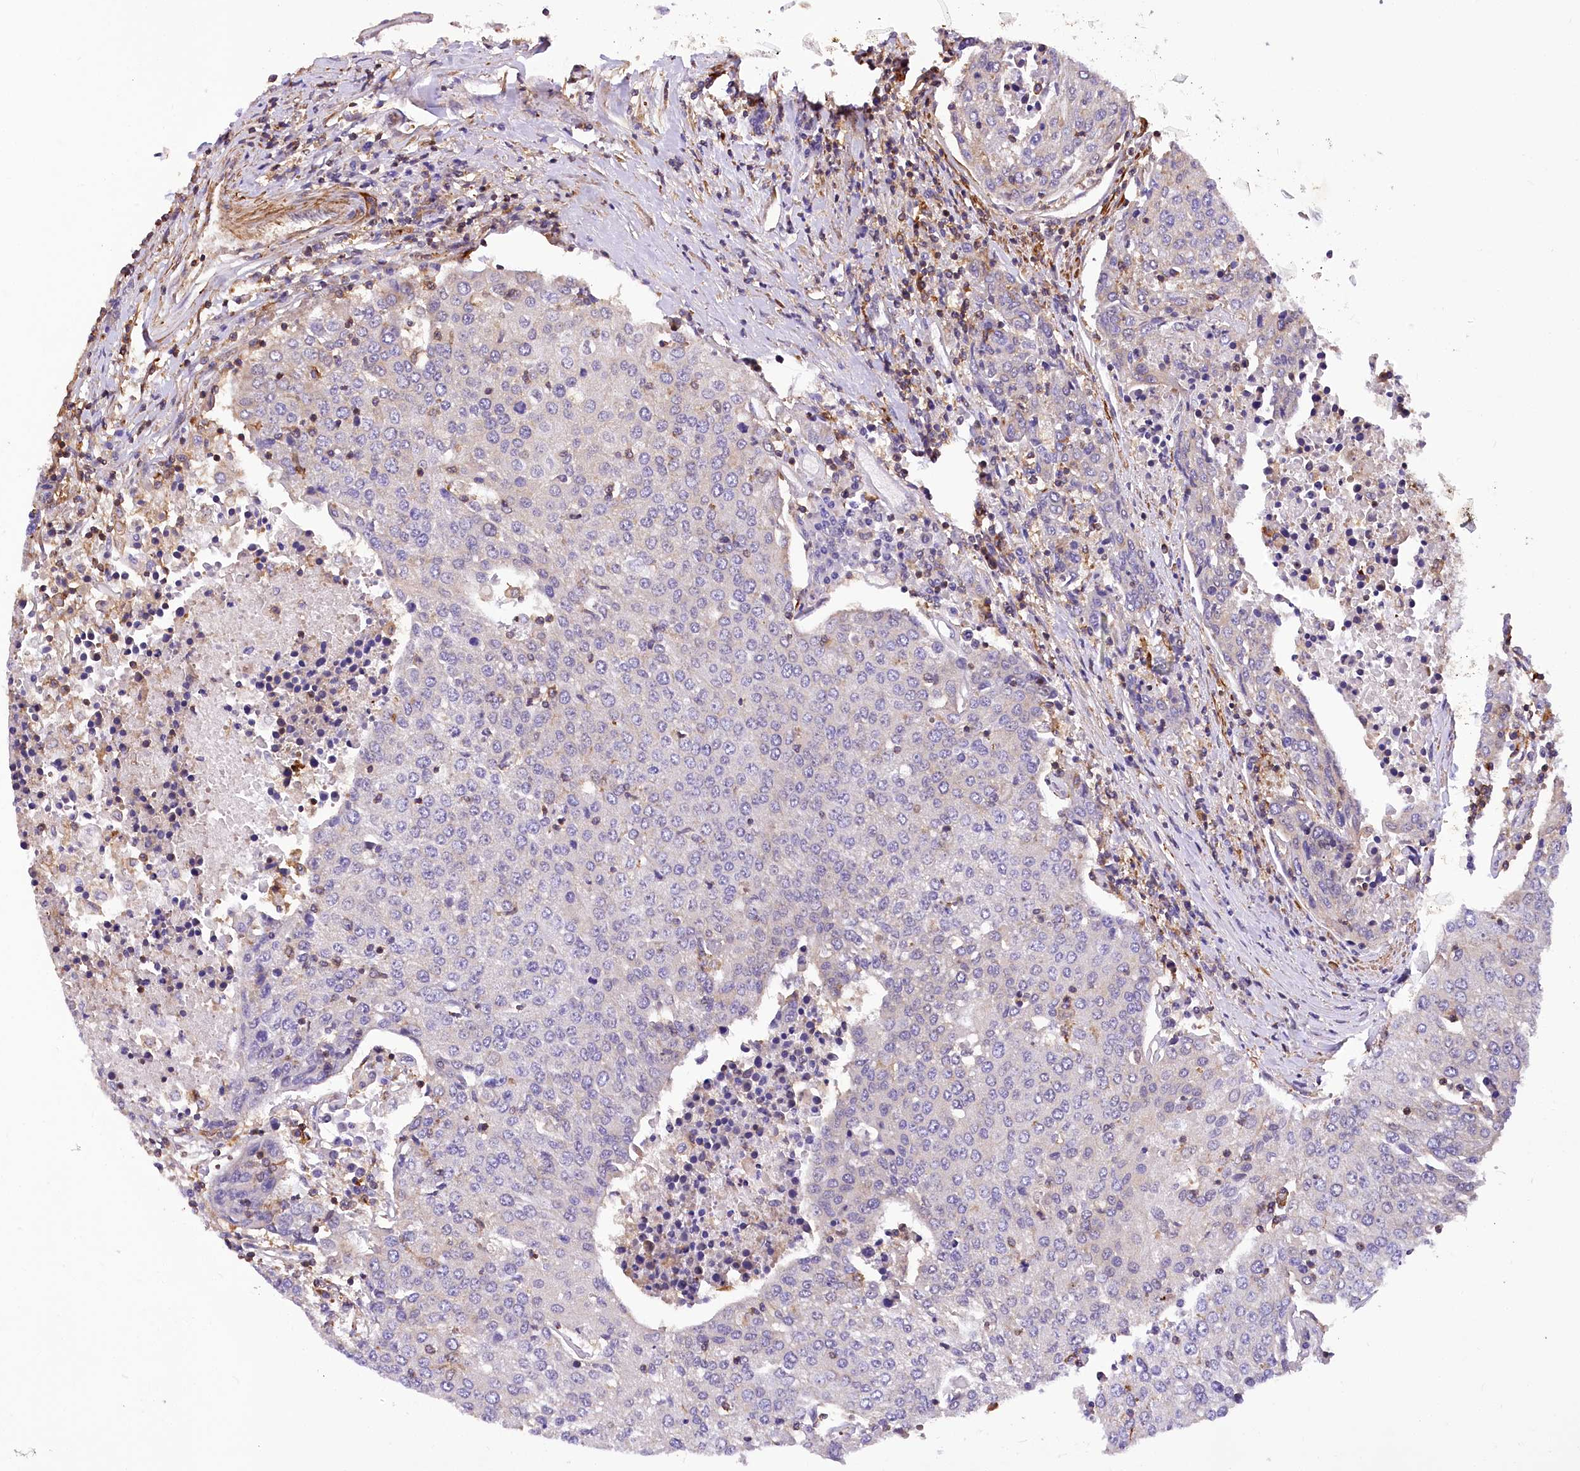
{"staining": {"intensity": "negative", "quantity": "none", "location": "none"}, "tissue": "urothelial cancer", "cell_type": "Tumor cells", "image_type": "cancer", "snomed": [{"axis": "morphology", "description": "Urothelial carcinoma, High grade"}, {"axis": "topography", "description": "Urinary bladder"}], "caption": "The immunohistochemistry (IHC) micrograph has no significant positivity in tumor cells of urothelial cancer tissue. Nuclei are stained in blue.", "gene": "DPP3", "patient": {"sex": "female", "age": 85}}